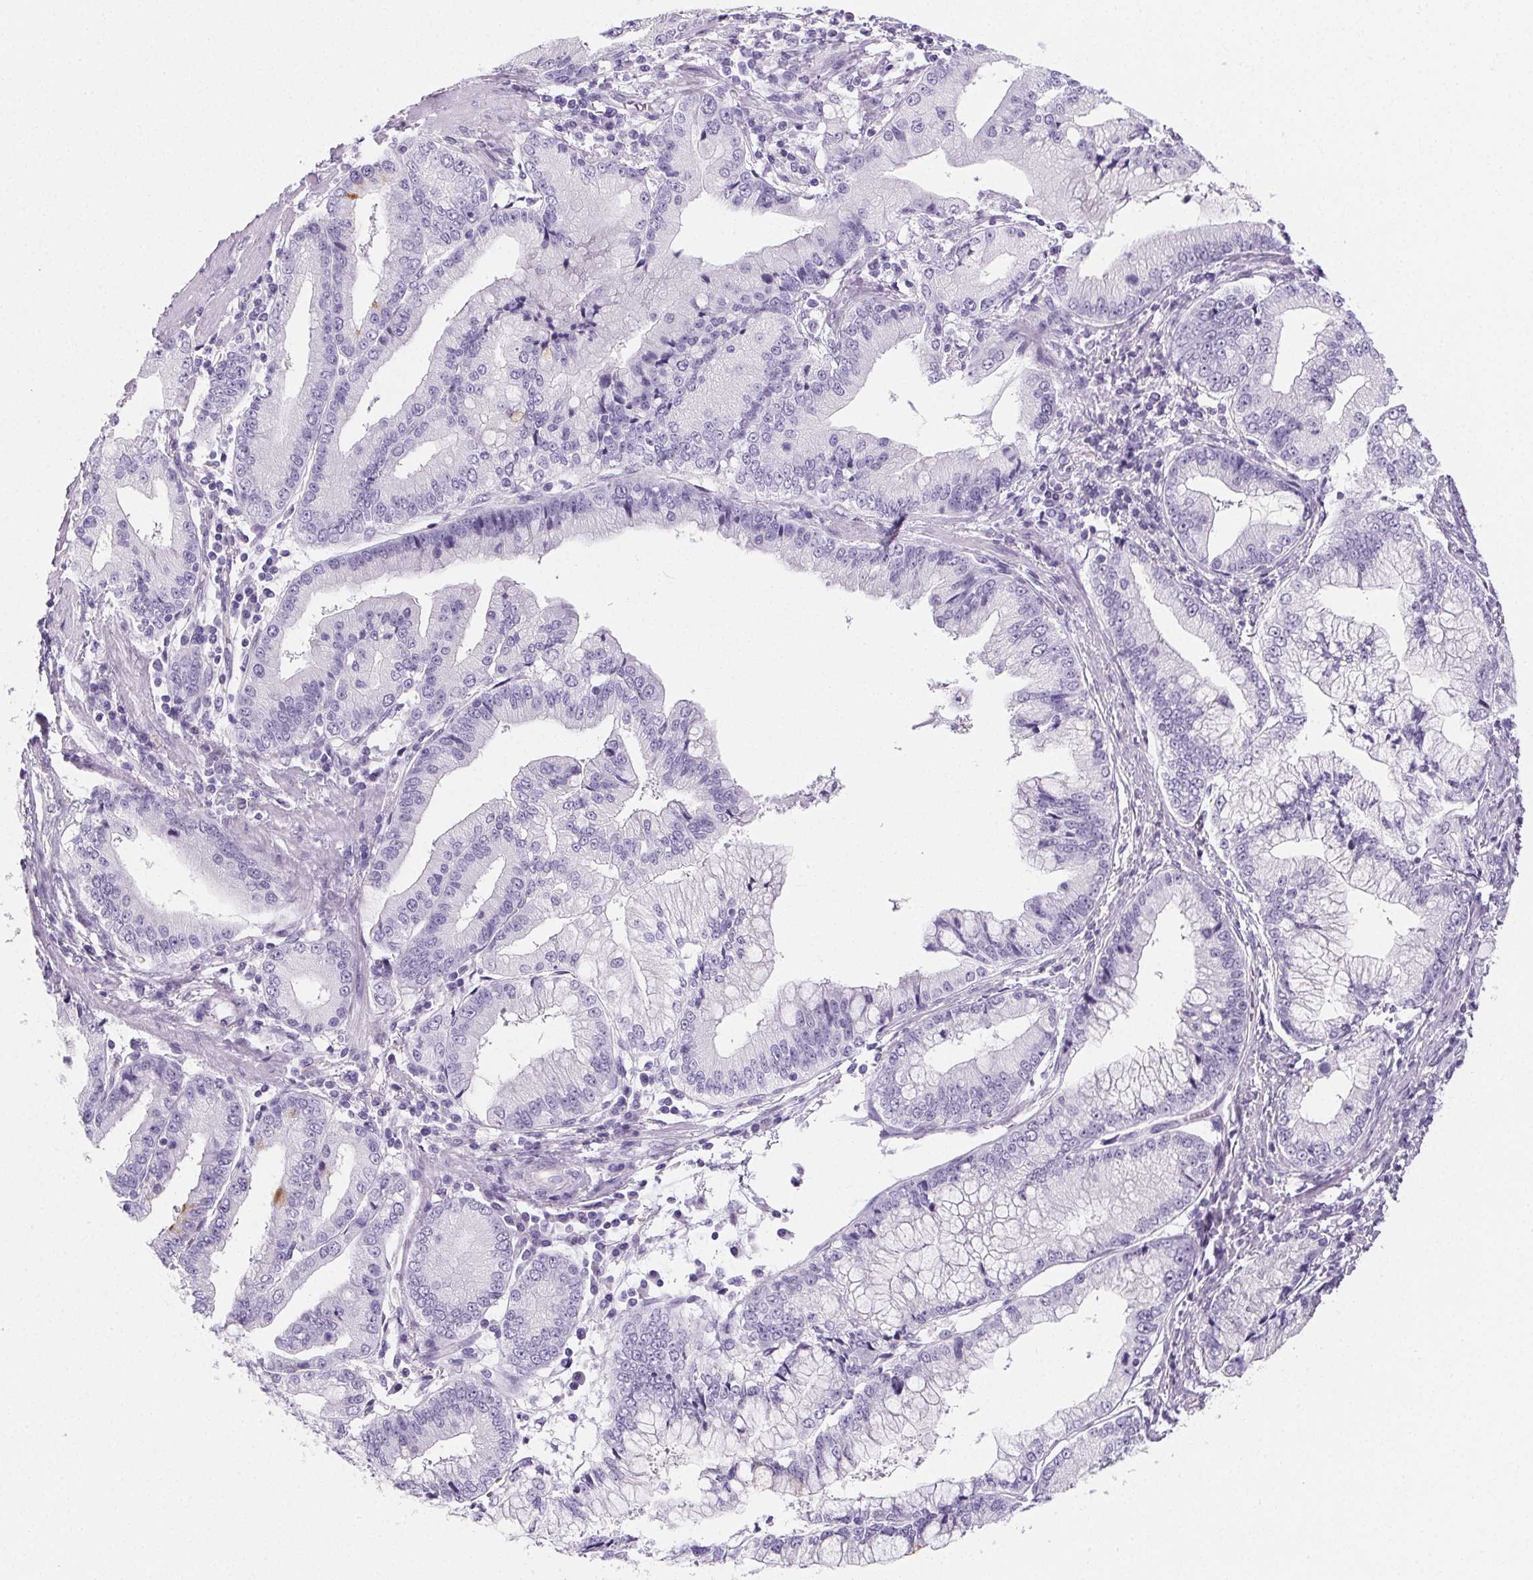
{"staining": {"intensity": "negative", "quantity": "none", "location": "none"}, "tissue": "stomach cancer", "cell_type": "Tumor cells", "image_type": "cancer", "snomed": [{"axis": "morphology", "description": "Adenocarcinoma, NOS"}, {"axis": "topography", "description": "Stomach, upper"}], "caption": "High power microscopy micrograph of an IHC photomicrograph of stomach cancer, revealing no significant expression in tumor cells.", "gene": "PRSS3", "patient": {"sex": "female", "age": 74}}